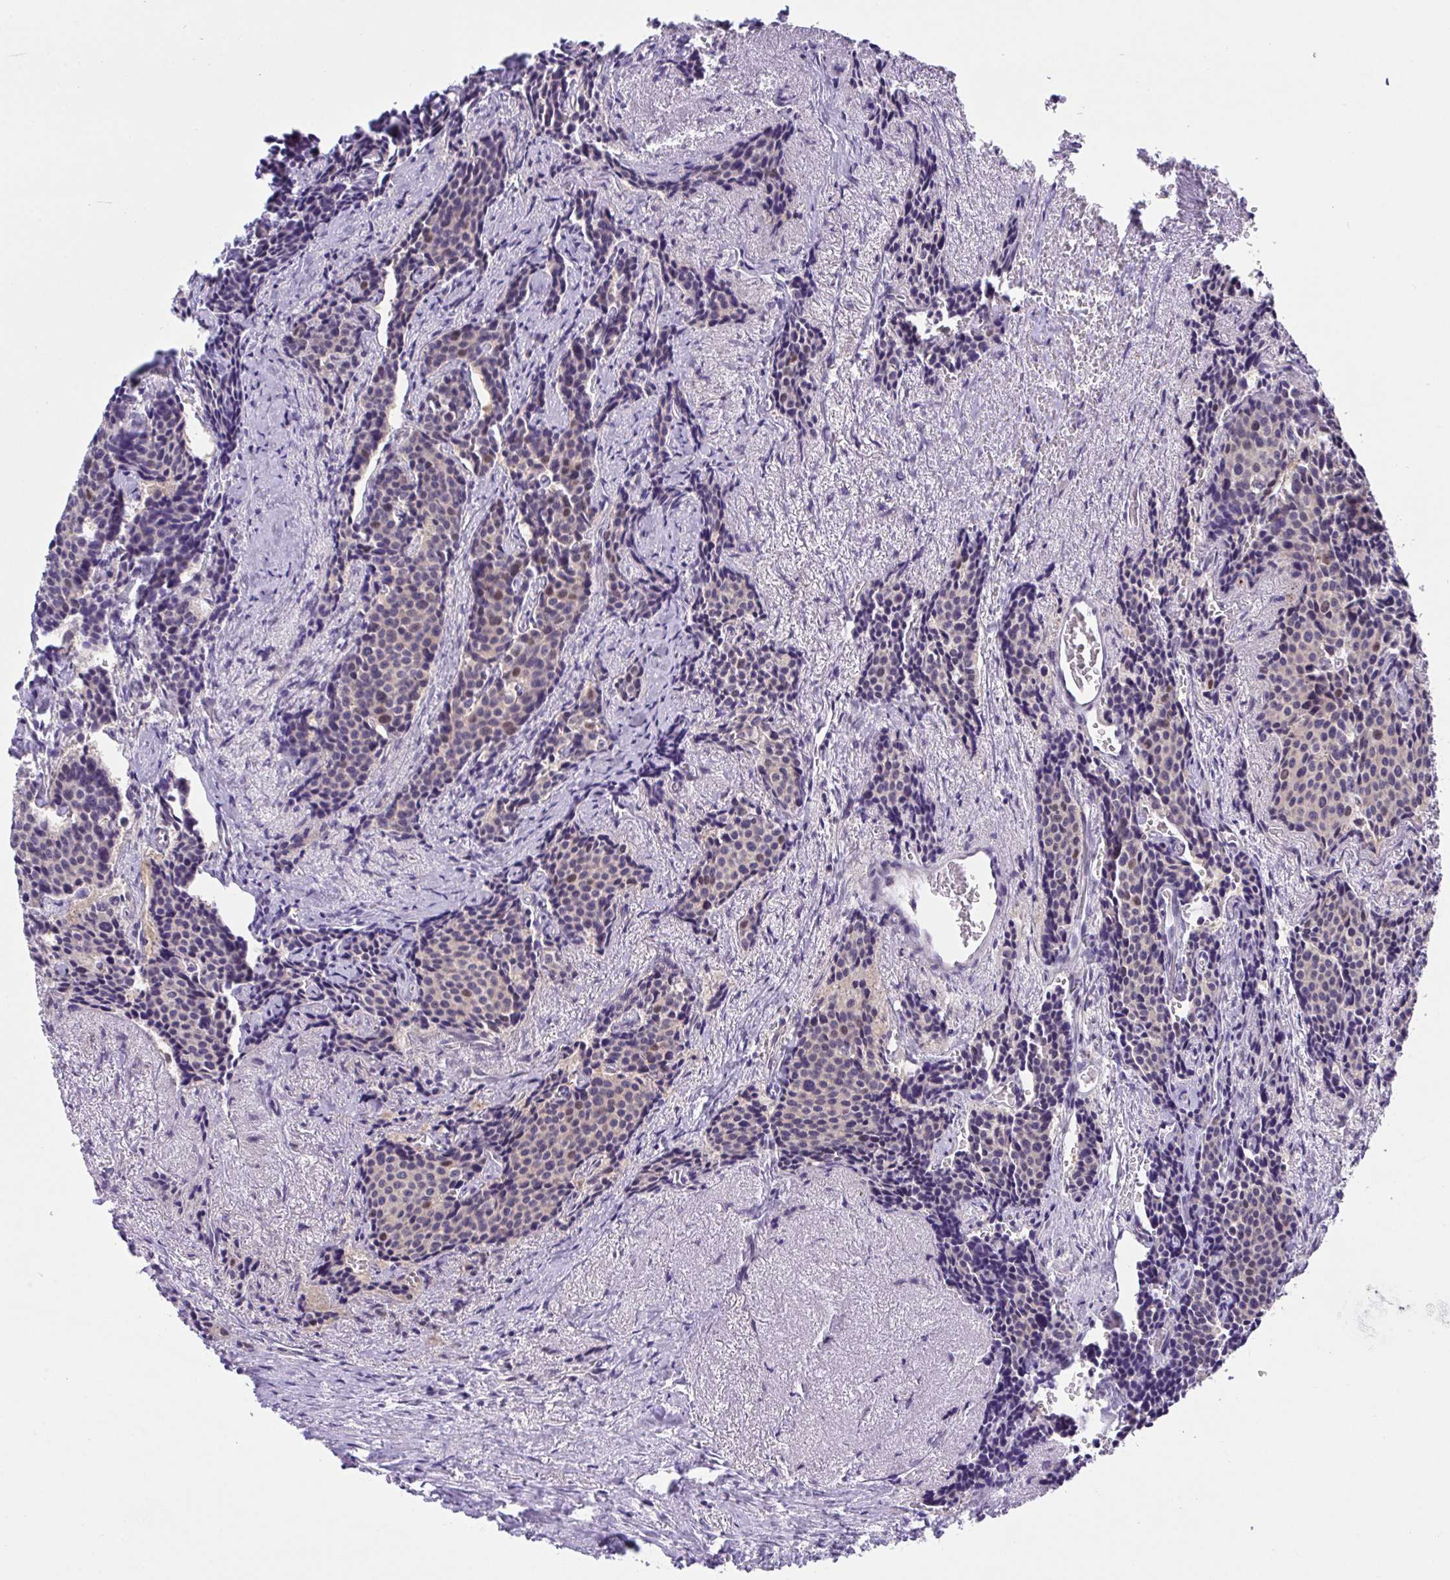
{"staining": {"intensity": "negative", "quantity": "none", "location": "none"}, "tissue": "carcinoid", "cell_type": "Tumor cells", "image_type": "cancer", "snomed": [{"axis": "morphology", "description": "Carcinoid, malignant, NOS"}, {"axis": "topography", "description": "Small intestine"}], "caption": "Carcinoid was stained to show a protein in brown. There is no significant expression in tumor cells.", "gene": "ZNF444", "patient": {"sex": "male", "age": 73}}